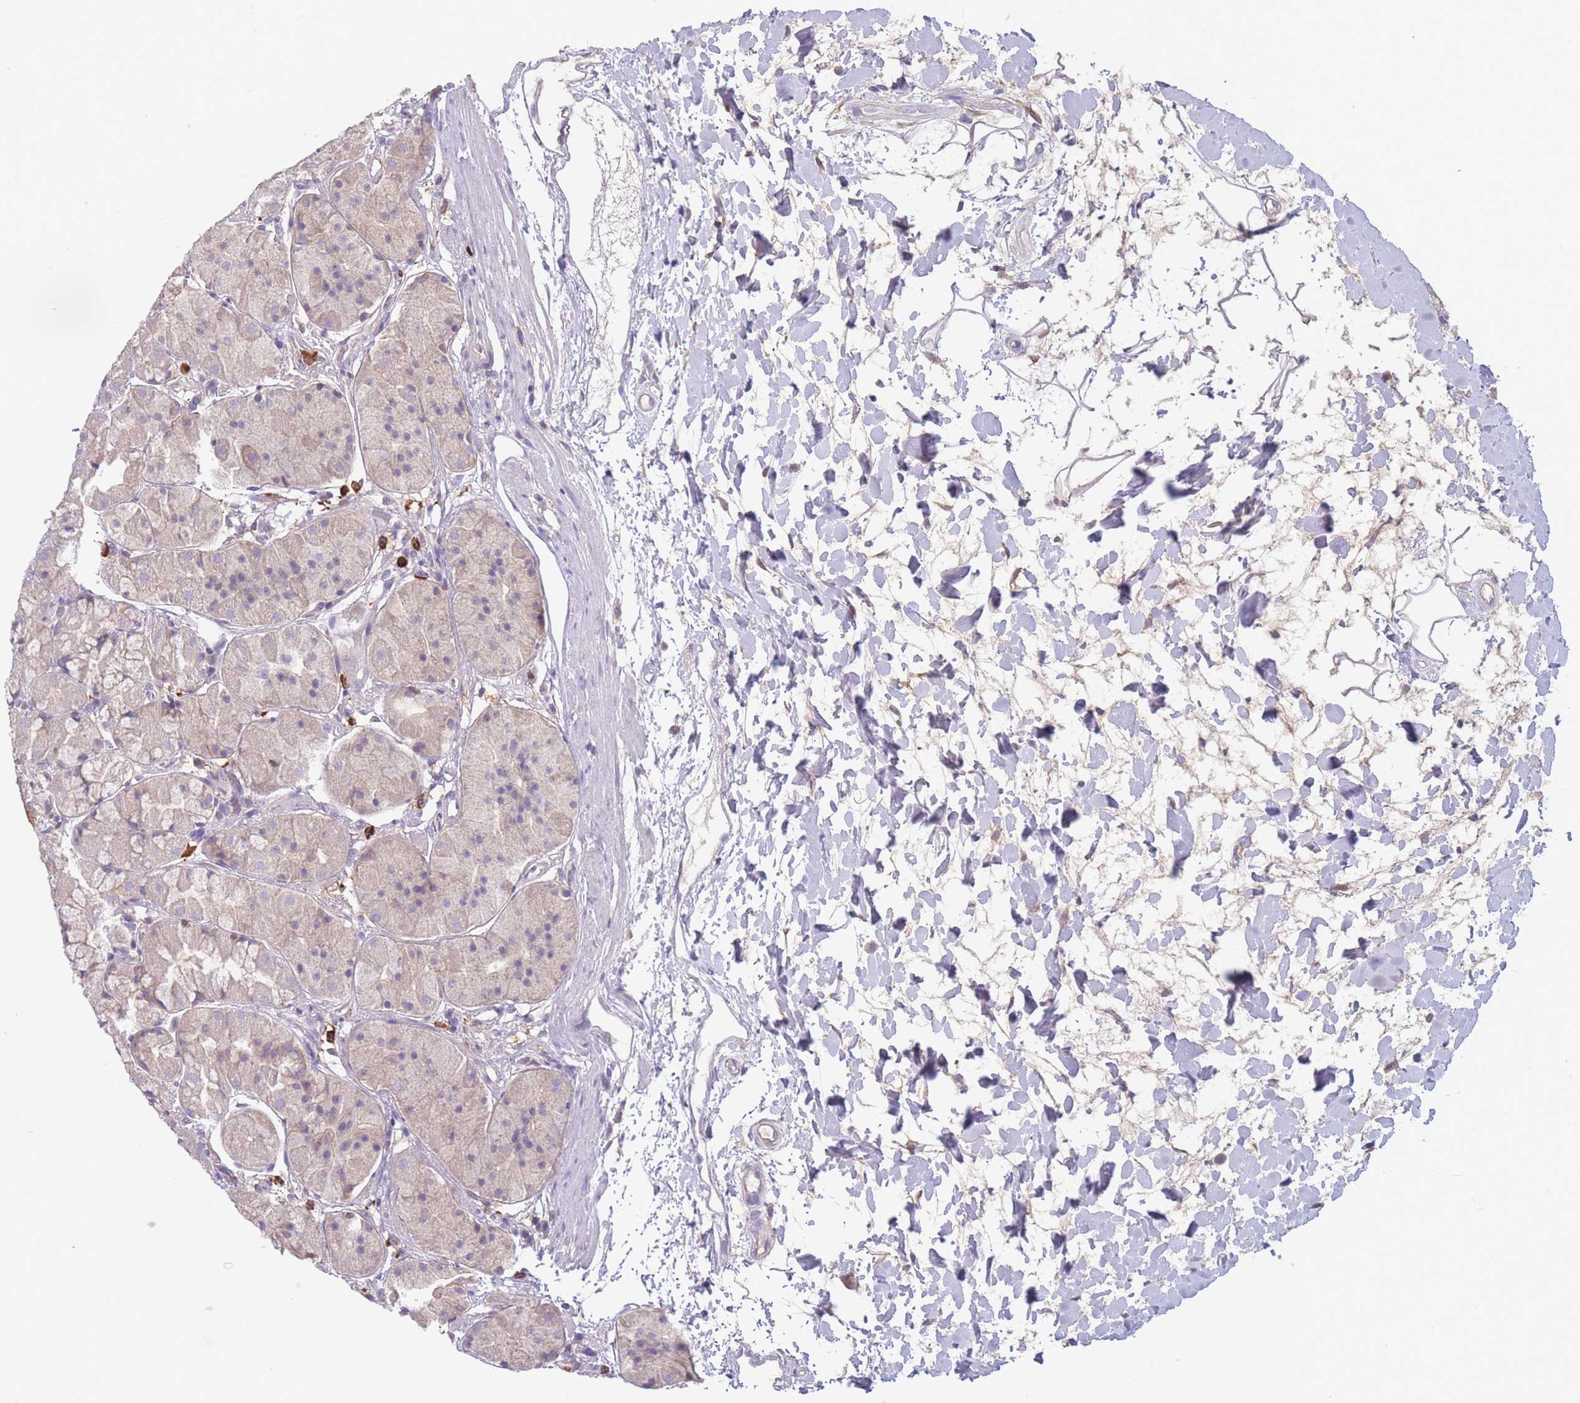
{"staining": {"intensity": "moderate", "quantity": "<25%", "location": "cytoplasmic/membranous"}, "tissue": "stomach", "cell_type": "Glandular cells", "image_type": "normal", "snomed": [{"axis": "morphology", "description": "Normal tissue, NOS"}, {"axis": "topography", "description": "Stomach"}], "caption": "The micrograph shows immunohistochemical staining of unremarkable stomach. There is moderate cytoplasmic/membranous staining is appreciated in approximately <25% of glandular cells.", "gene": "ST3GAL4", "patient": {"sex": "male", "age": 57}}